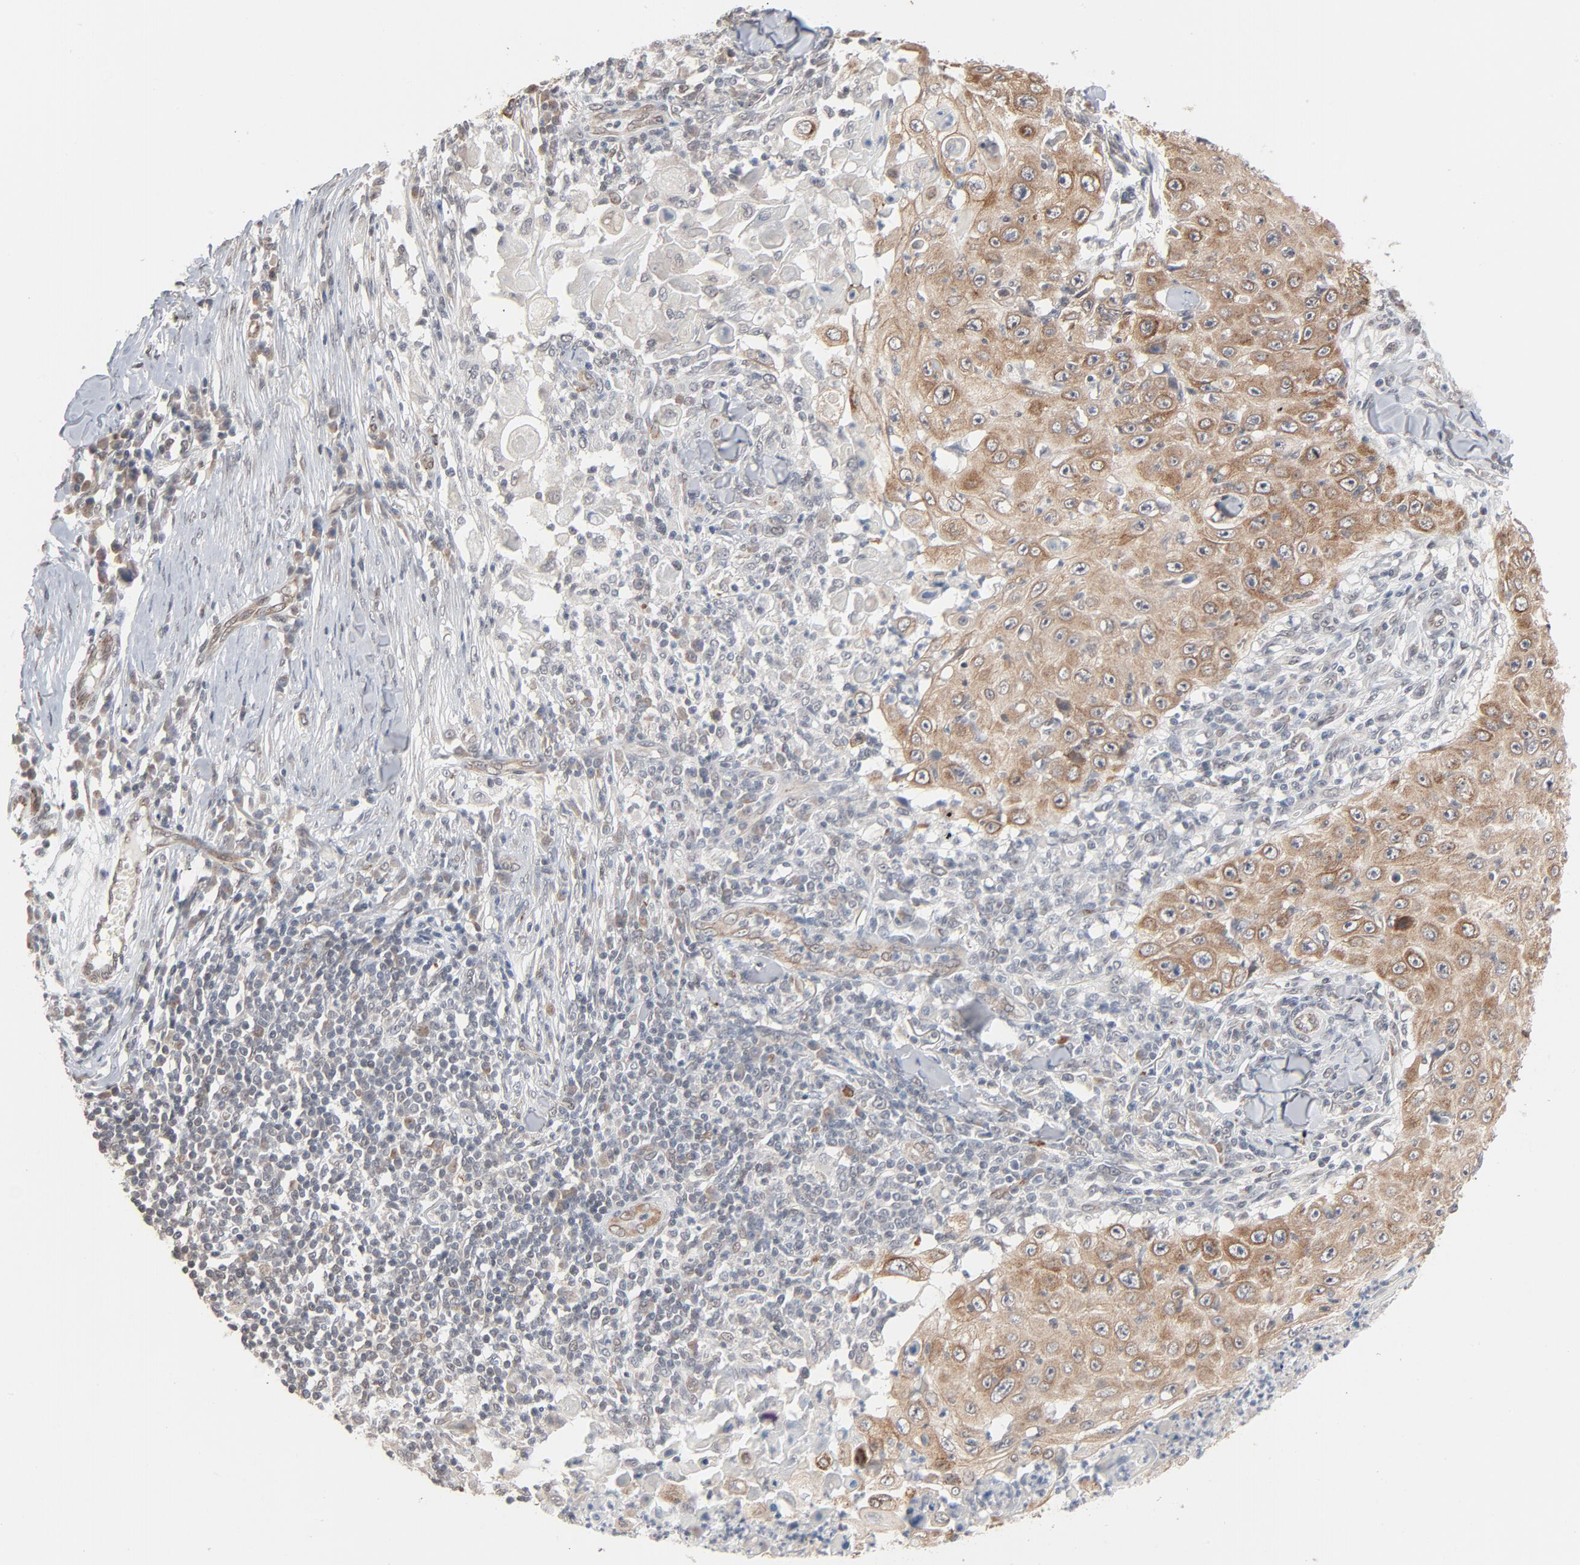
{"staining": {"intensity": "moderate", "quantity": ">75%", "location": "cytoplasmic/membranous"}, "tissue": "skin cancer", "cell_type": "Tumor cells", "image_type": "cancer", "snomed": [{"axis": "morphology", "description": "Squamous cell carcinoma, NOS"}, {"axis": "topography", "description": "Skin"}], "caption": "High-power microscopy captured an immunohistochemistry (IHC) histopathology image of skin cancer, revealing moderate cytoplasmic/membranous positivity in about >75% of tumor cells.", "gene": "ITPR3", "patient": {"sex": "male", "age": 86}}